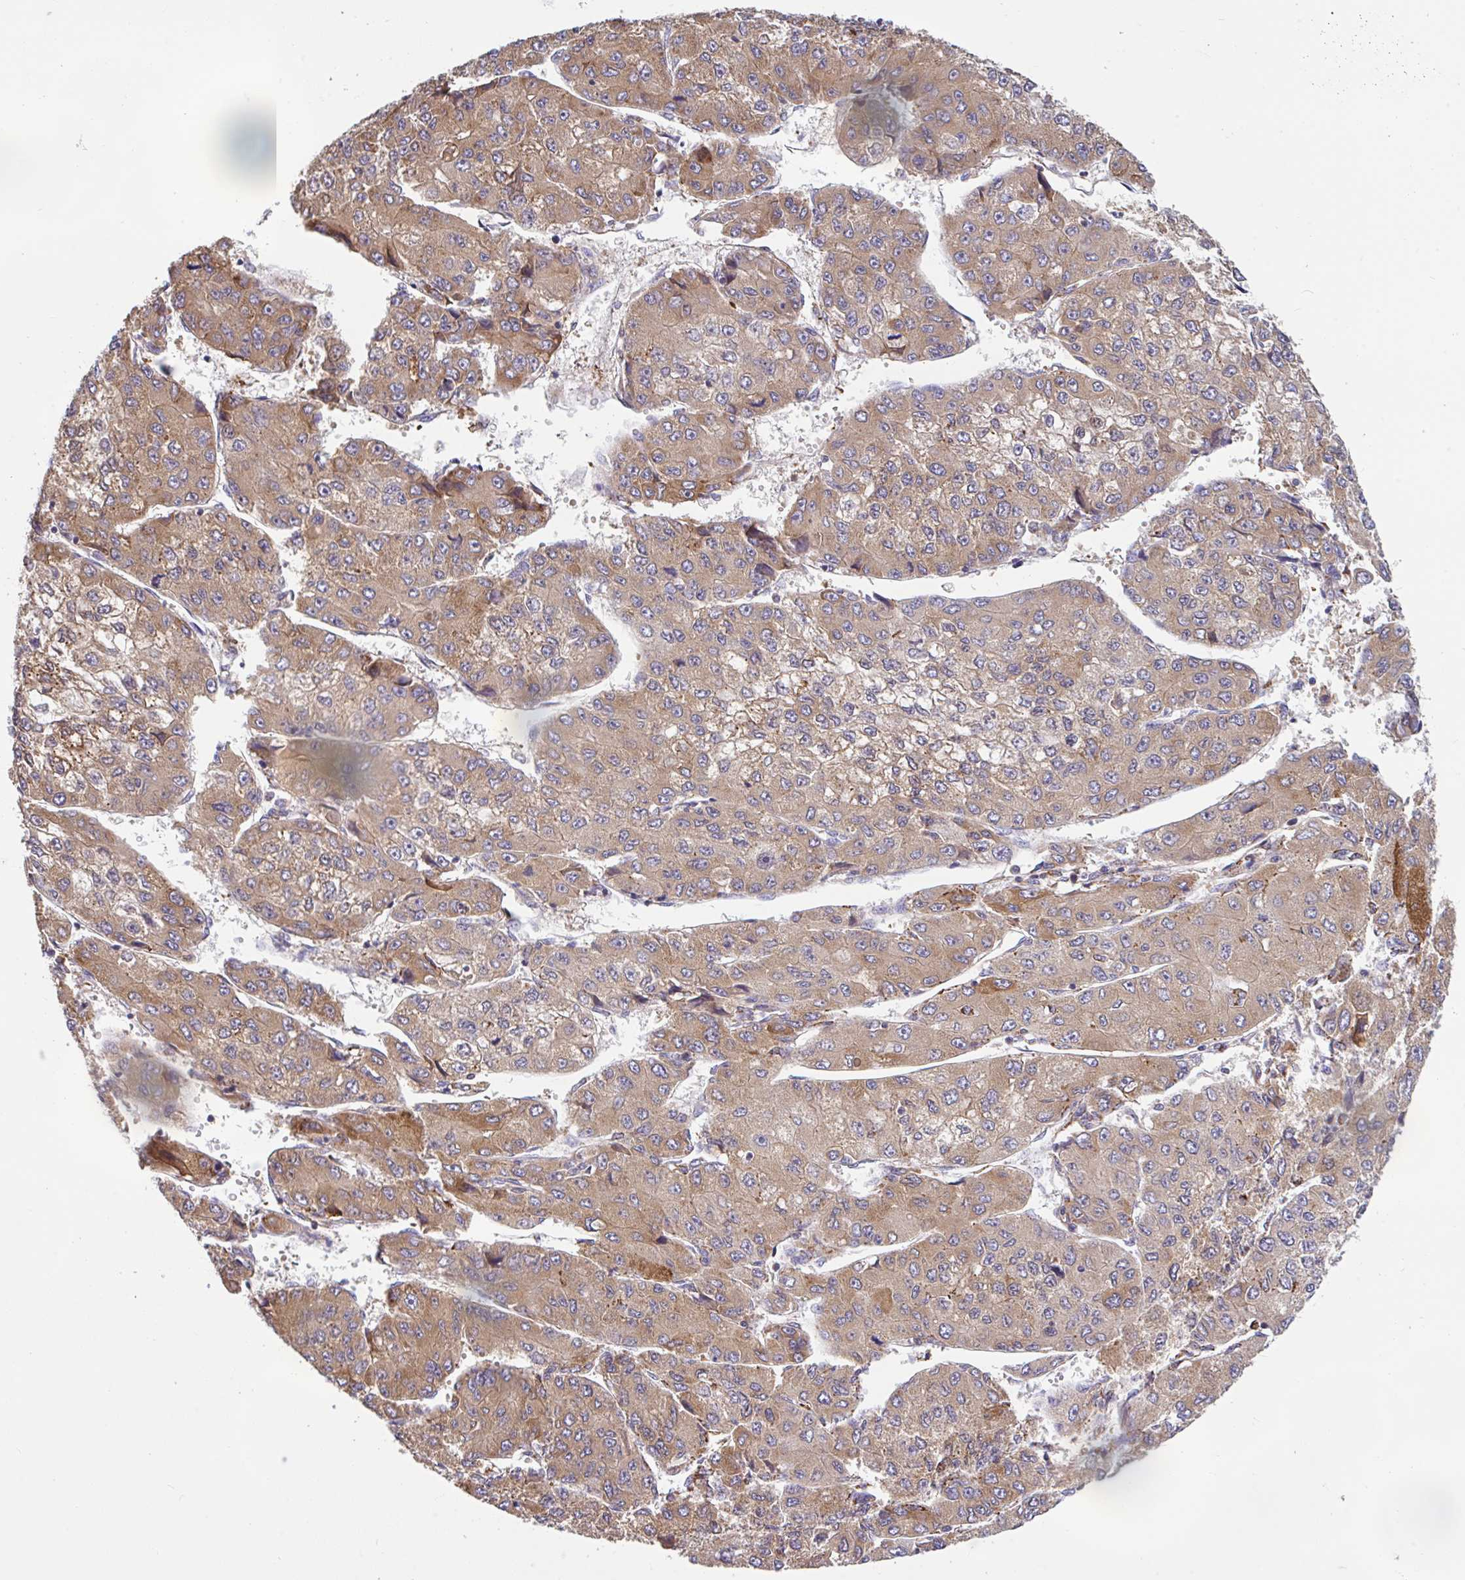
{"staining": {"intensity": "moderate", "quantity": ">75%", "location": "cytoplasmic/membranous"}, "tissue": "liver cancer", "cell_type": "Tumor cells", "image_type": "cancer", "snomed": [{"axis": "morphology", "description": "Carcinoma, Hepatocellular, NOS"}, {"axis": "topography", "description": "Liver"}], "caption": "The histopathology image exhibits staining of liver cancer (hepatocellular carcinoma), revealing moderate cytoplasmic/membranous protein staining (brown color) within tumor cells.", "gene": "RALBP1", "patient": {"sex": "female", "age": 66}}